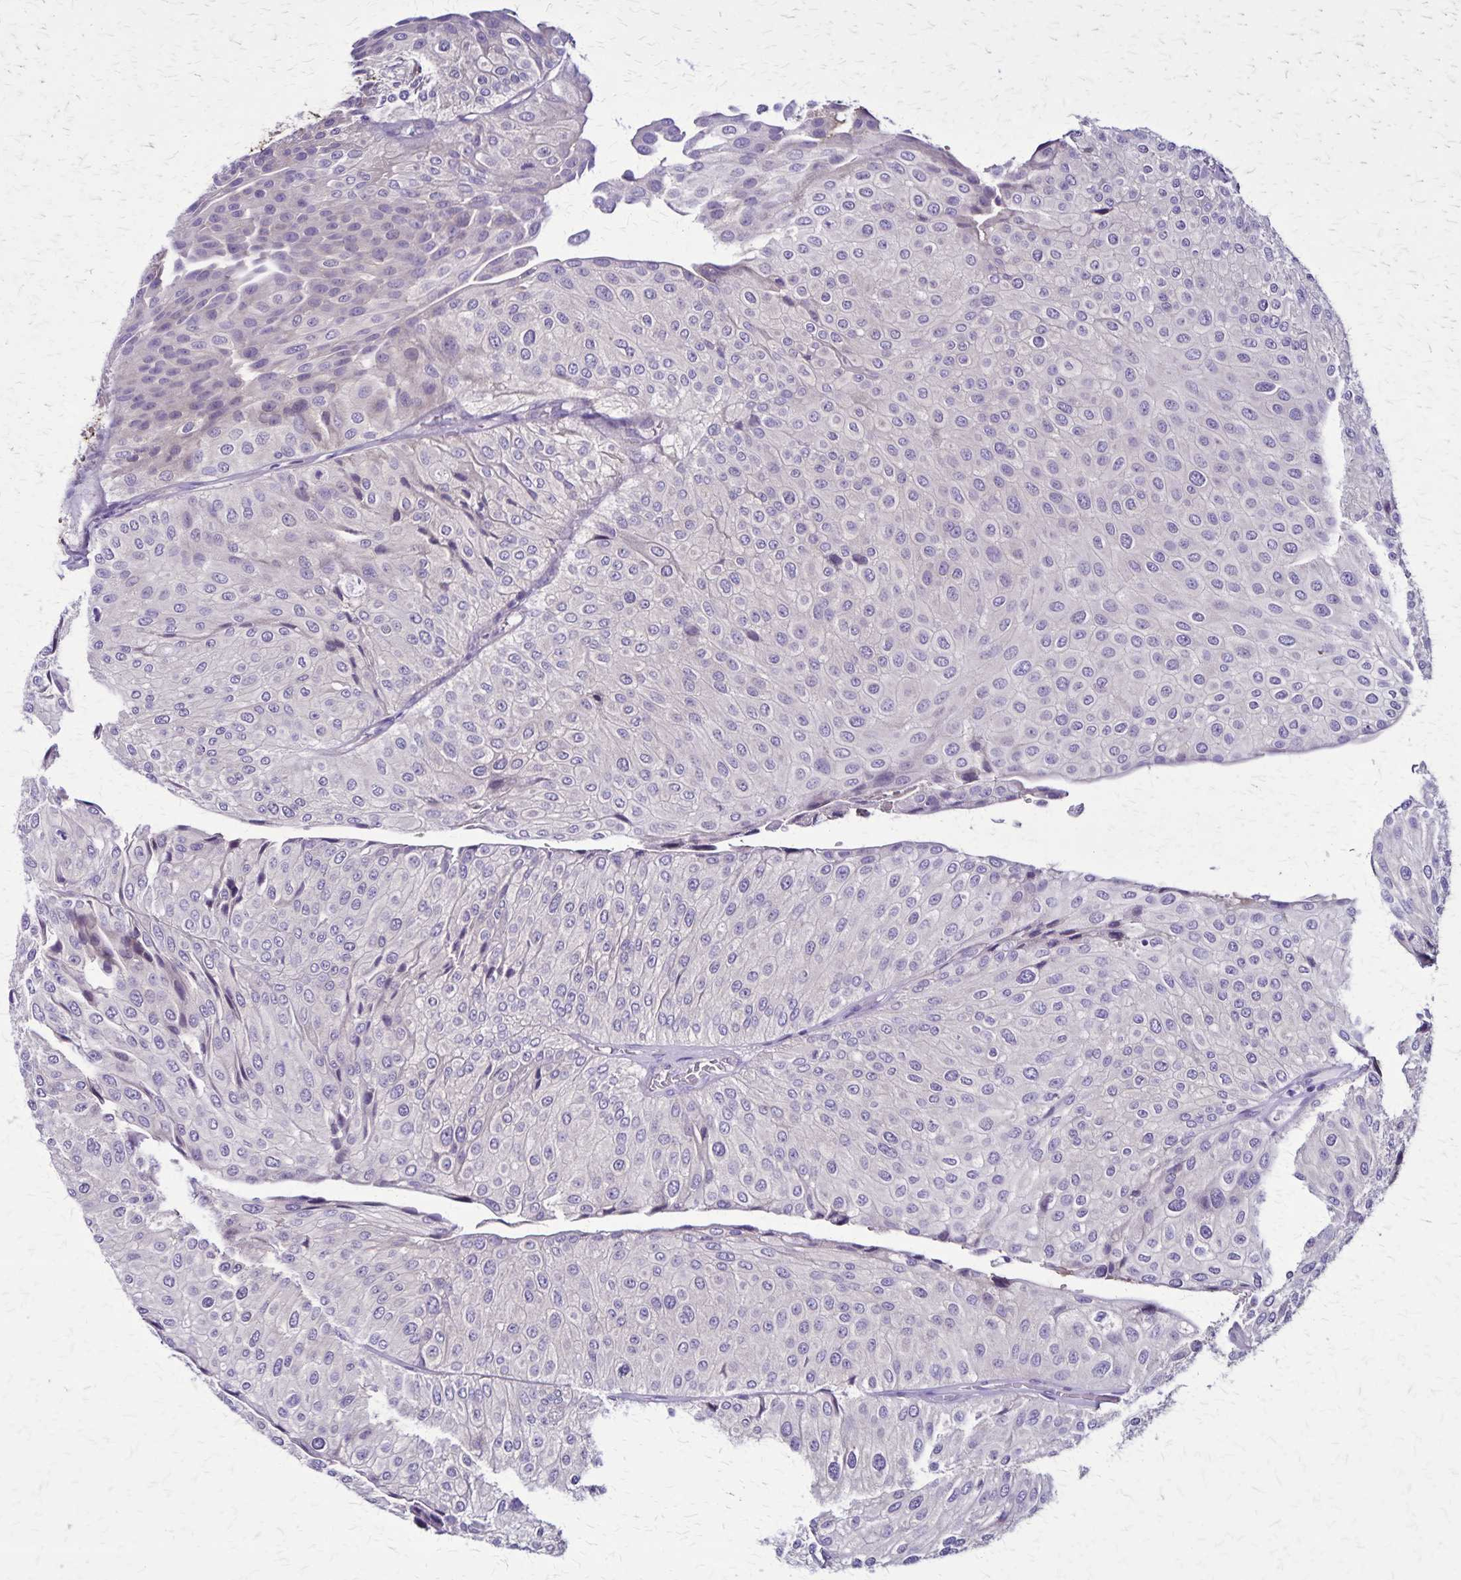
{"staining": {"intensity": "negative", "quantity": "none", "location": "none"}, "tissue": "urothelial cancer", "cell_type": "Tumor cells", "image_type": "cancer", "snomed": [{"axis": "morphology", "description": "Urothelial carcinoma, NOS"}, {"axis": "topography", "description": "Urinary bladder"}], "caption": "The micrograph exhibits no staining of tumor cells in urothelial cancer.", "gene": "ULBP3", "patient": {"sex": "male", "age": 67}}